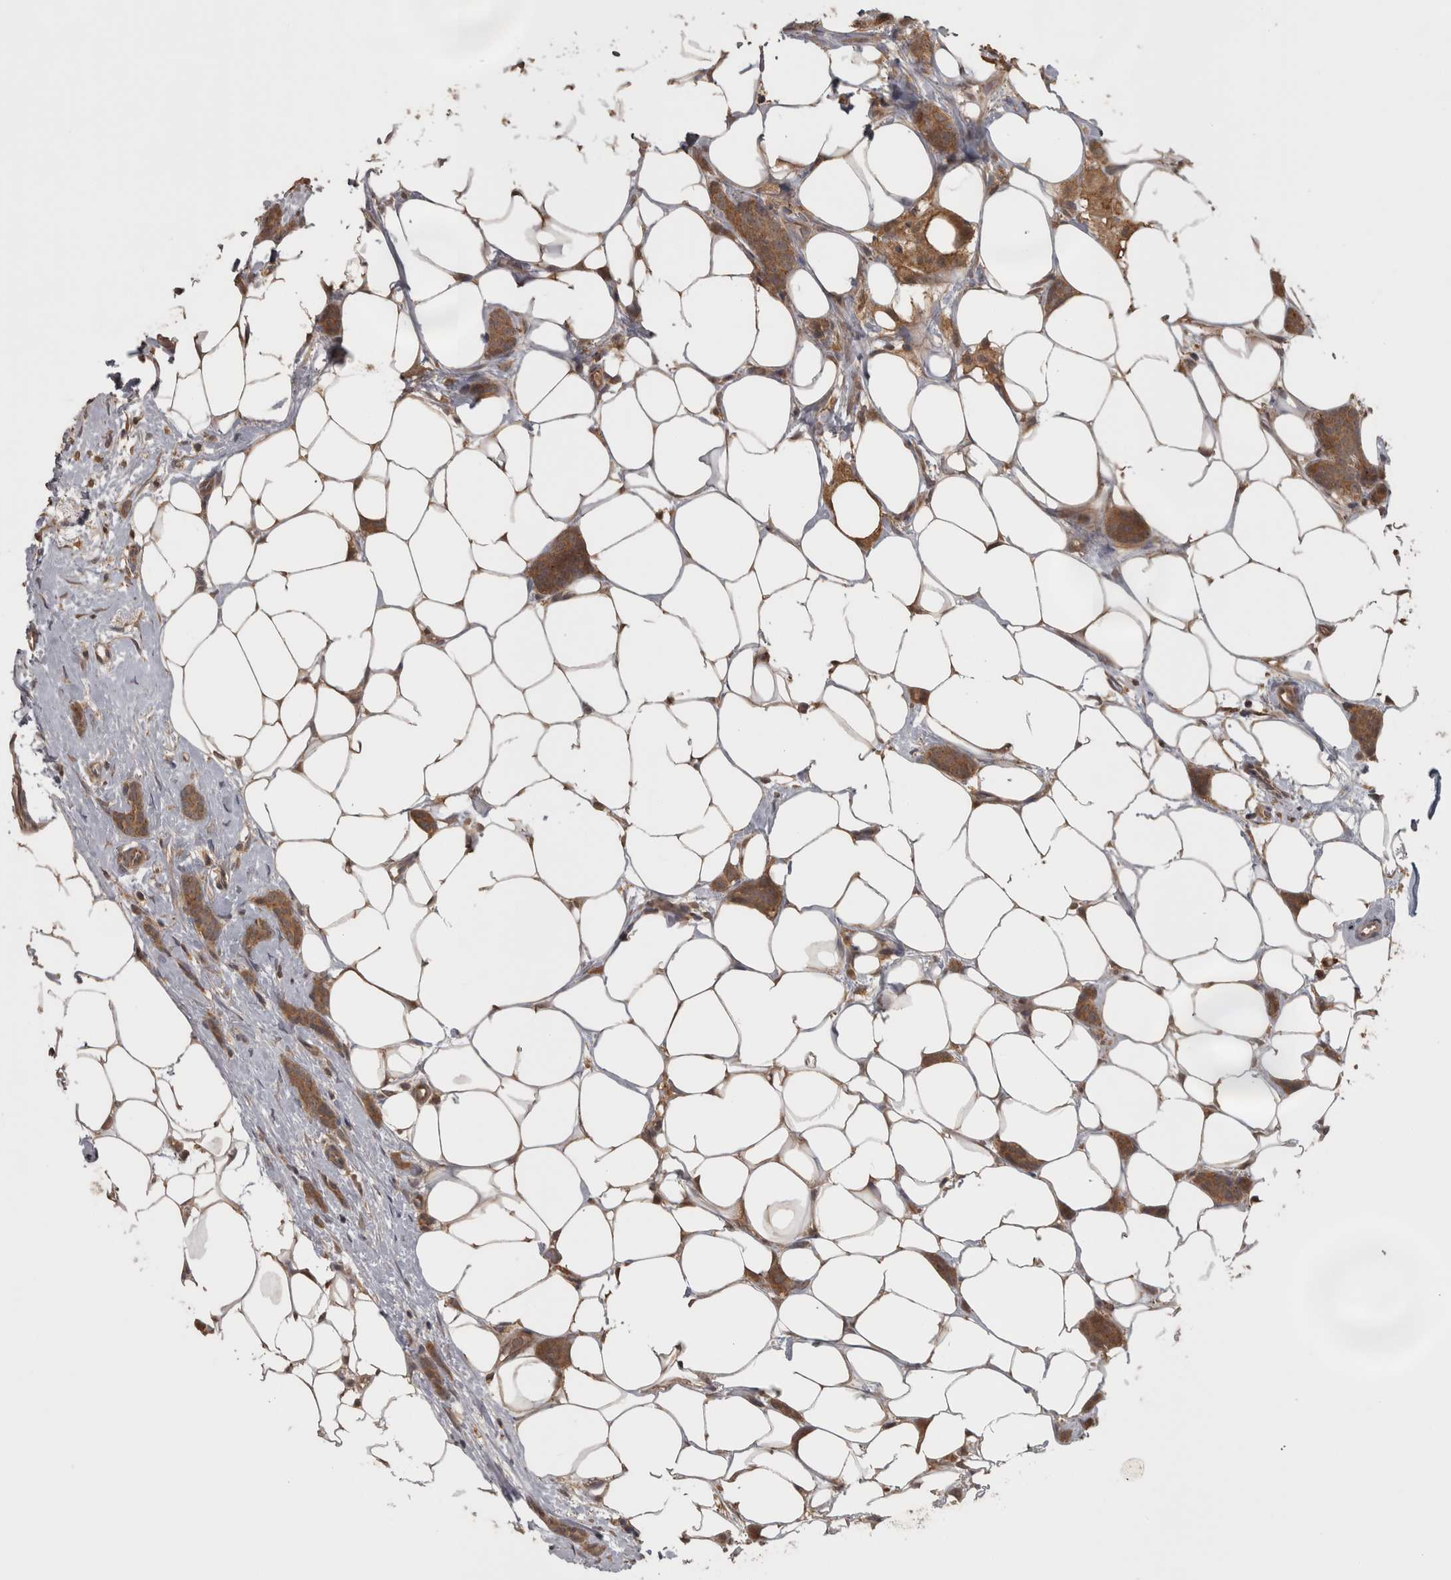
{"staining": {"intensity": "moderate", "quantity": ">75%", "location": "cytoplasmic/membranous"}, "tissue": "breast cancer", "cell_type": "Tumor cells", "image_type": "cancer", "snomed": [{"axis": "morphology", "description": "Lobular carcinoma"}, {"axis": "topography", "description": "Skin"}, {"axis": "topography", "description": "Breast"}], "caption": "Immunohistochemical staining of breast cancer (lobular carcinoma) demonstrates medium levels of moderate cytoplasmic/membranous protein positivity in approximately >75% of tumor cells.", "gene": "MICU3", "patient": {"sex": "female", "age": 46}}